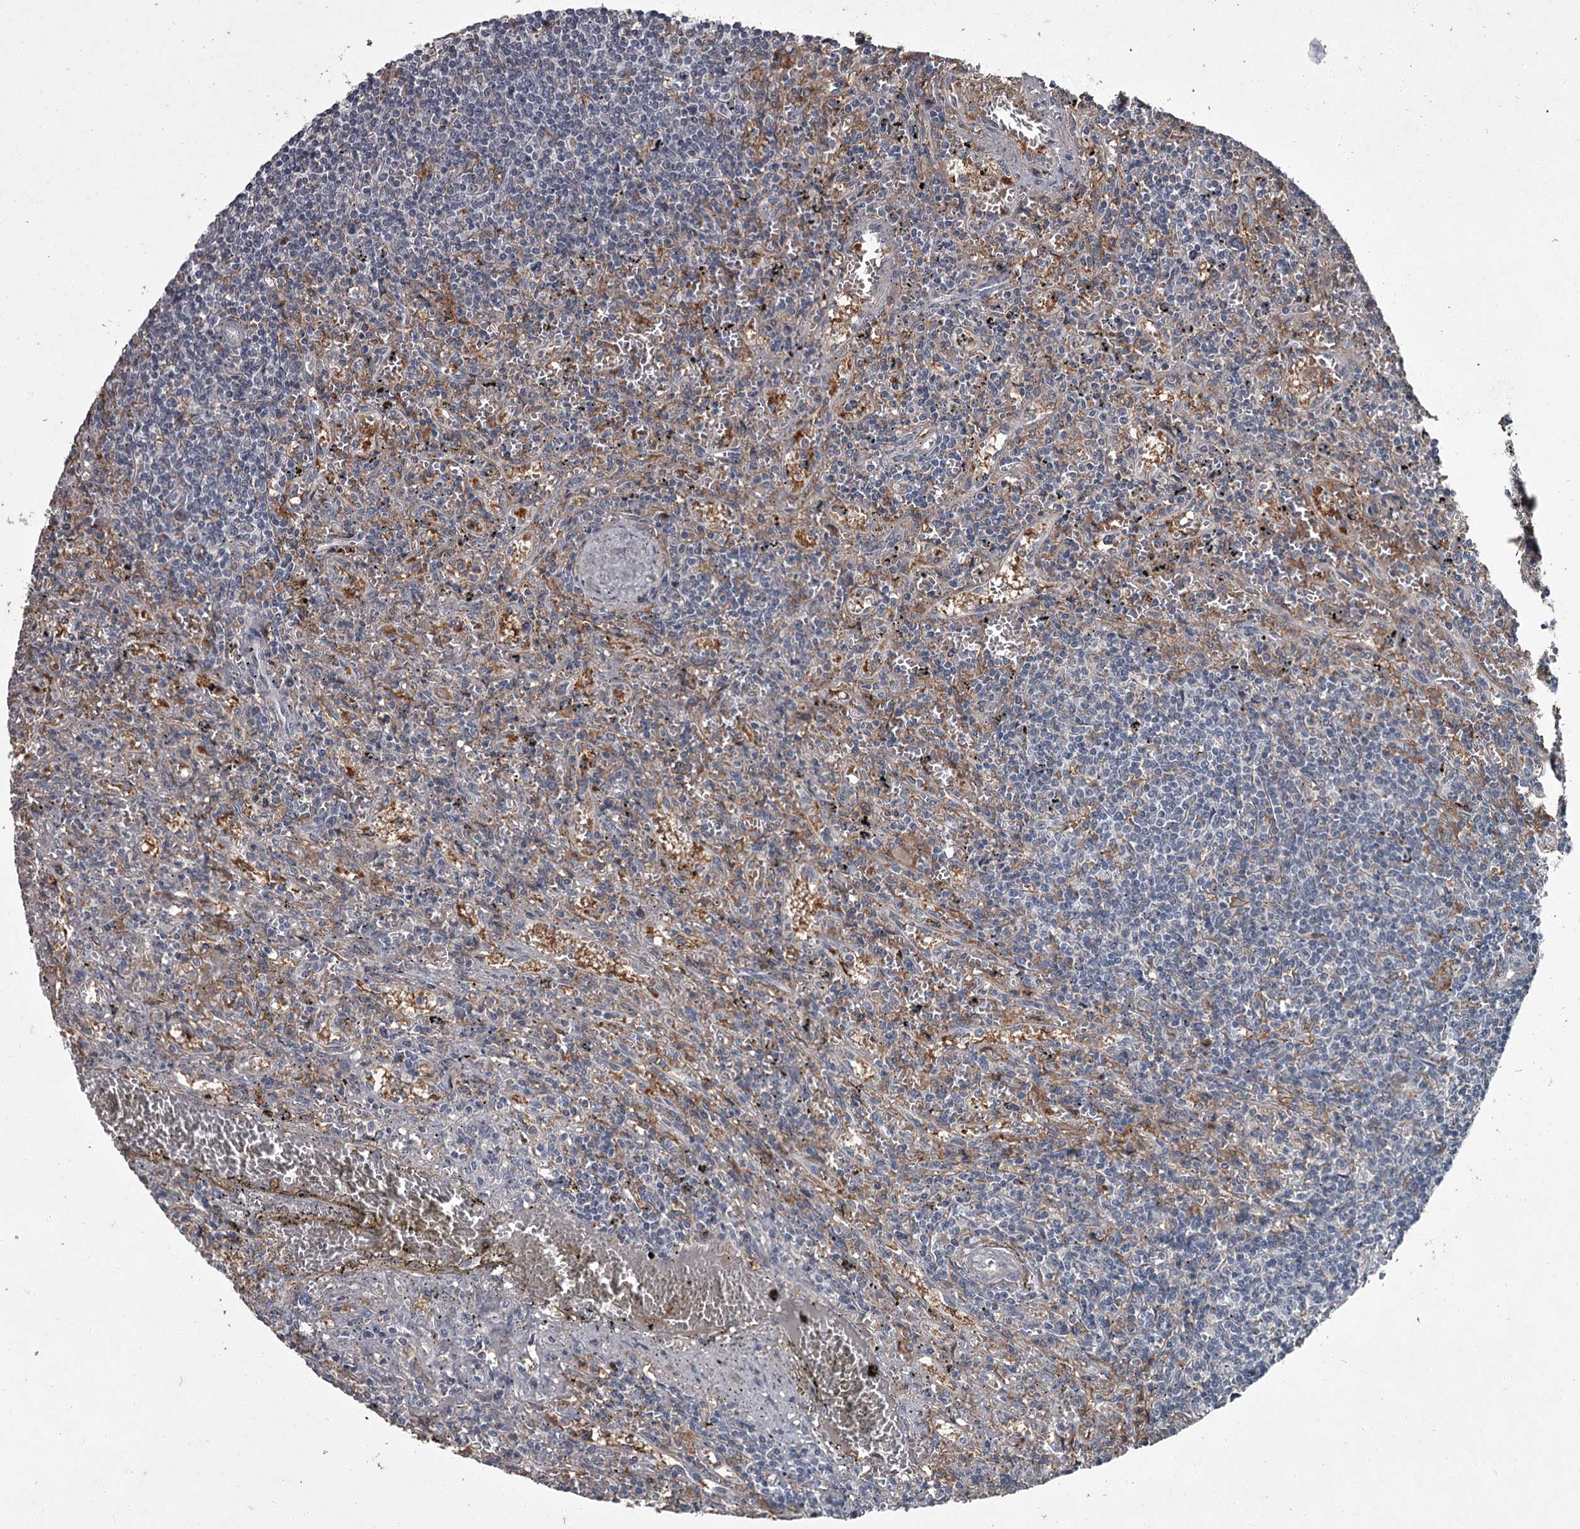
{"staining": {"intensity": "negative", "quantity": "none", "location": "none"}, "tissue": "lymphoma", "cell_type": "Tumor cells", "image_type": "cancer", "snomed": [{"axis": "morphology", "description": "Malignant lymphoma, non-Hodgkin's type, Low grade"}, {"axis": "topography", "description": "Spleen"}], "caption": "Immunohistochemistry (IHC) of human malignant lymphoma, non-Hodgkin's type (low-grade) exhibits no expression in tumor cells.", "gene": "FLVCR2", "patient": {"sex": "male", "age": 76}}